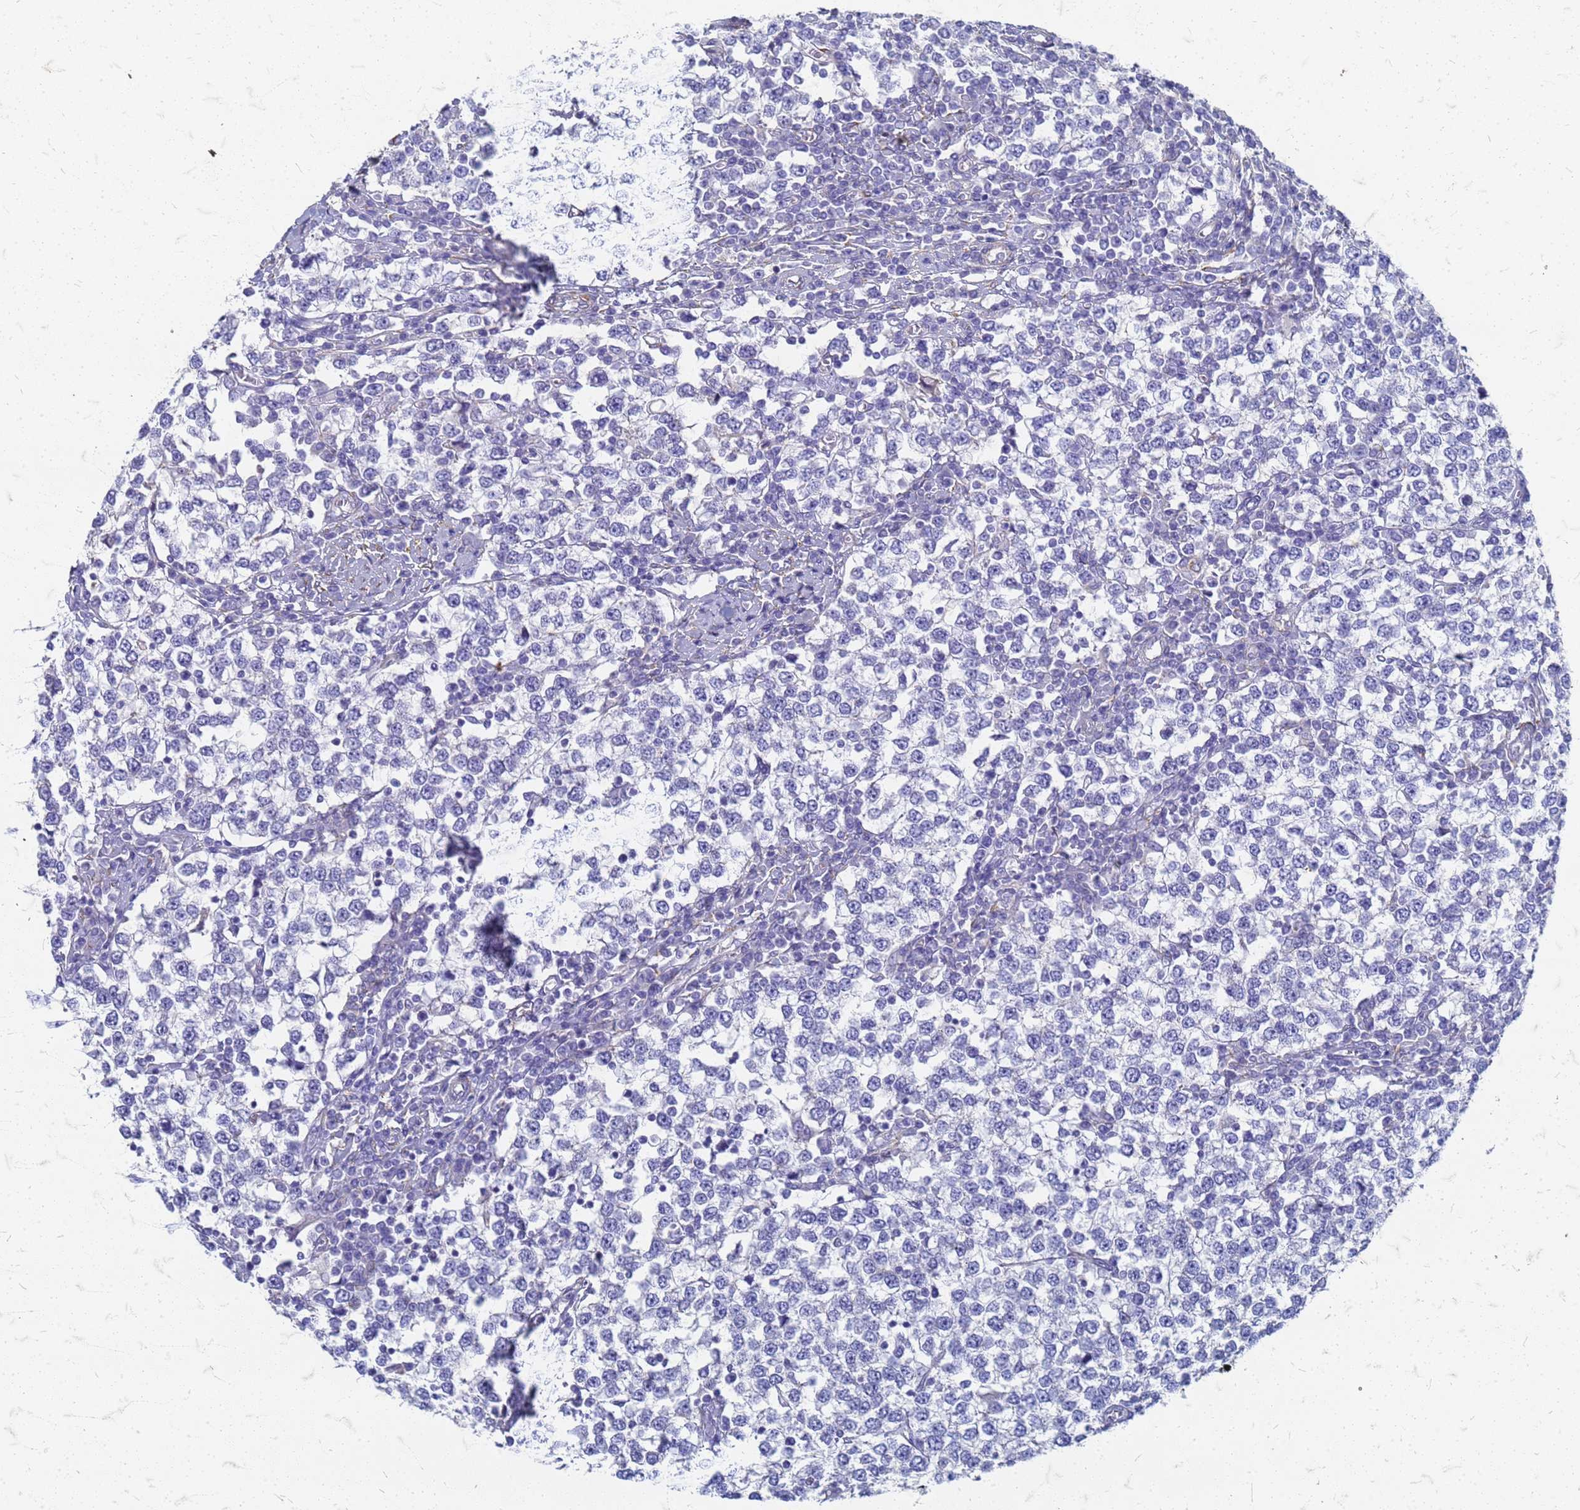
{"staining": {"intensity": "negative", "quantity": "none", "location": "none"}, "tissue": "testis cancer", "cell_type": "Tumor cells", "image_type": "cancer", "snomed": [{"axis": "morphology", "description": "Seminoma, NOS"}, {"axis": "topography", "description": "Testis"}], "caption": "Immunohistochemistry (IHC) image of neoplastic tissue: testis seminoma stained with DAB (3,3'-diaminobenzidine) displays no significant protein expression in tumor cells.", "gene": "TRIM64B", "patient": {"sex": "male", "age": 65}}